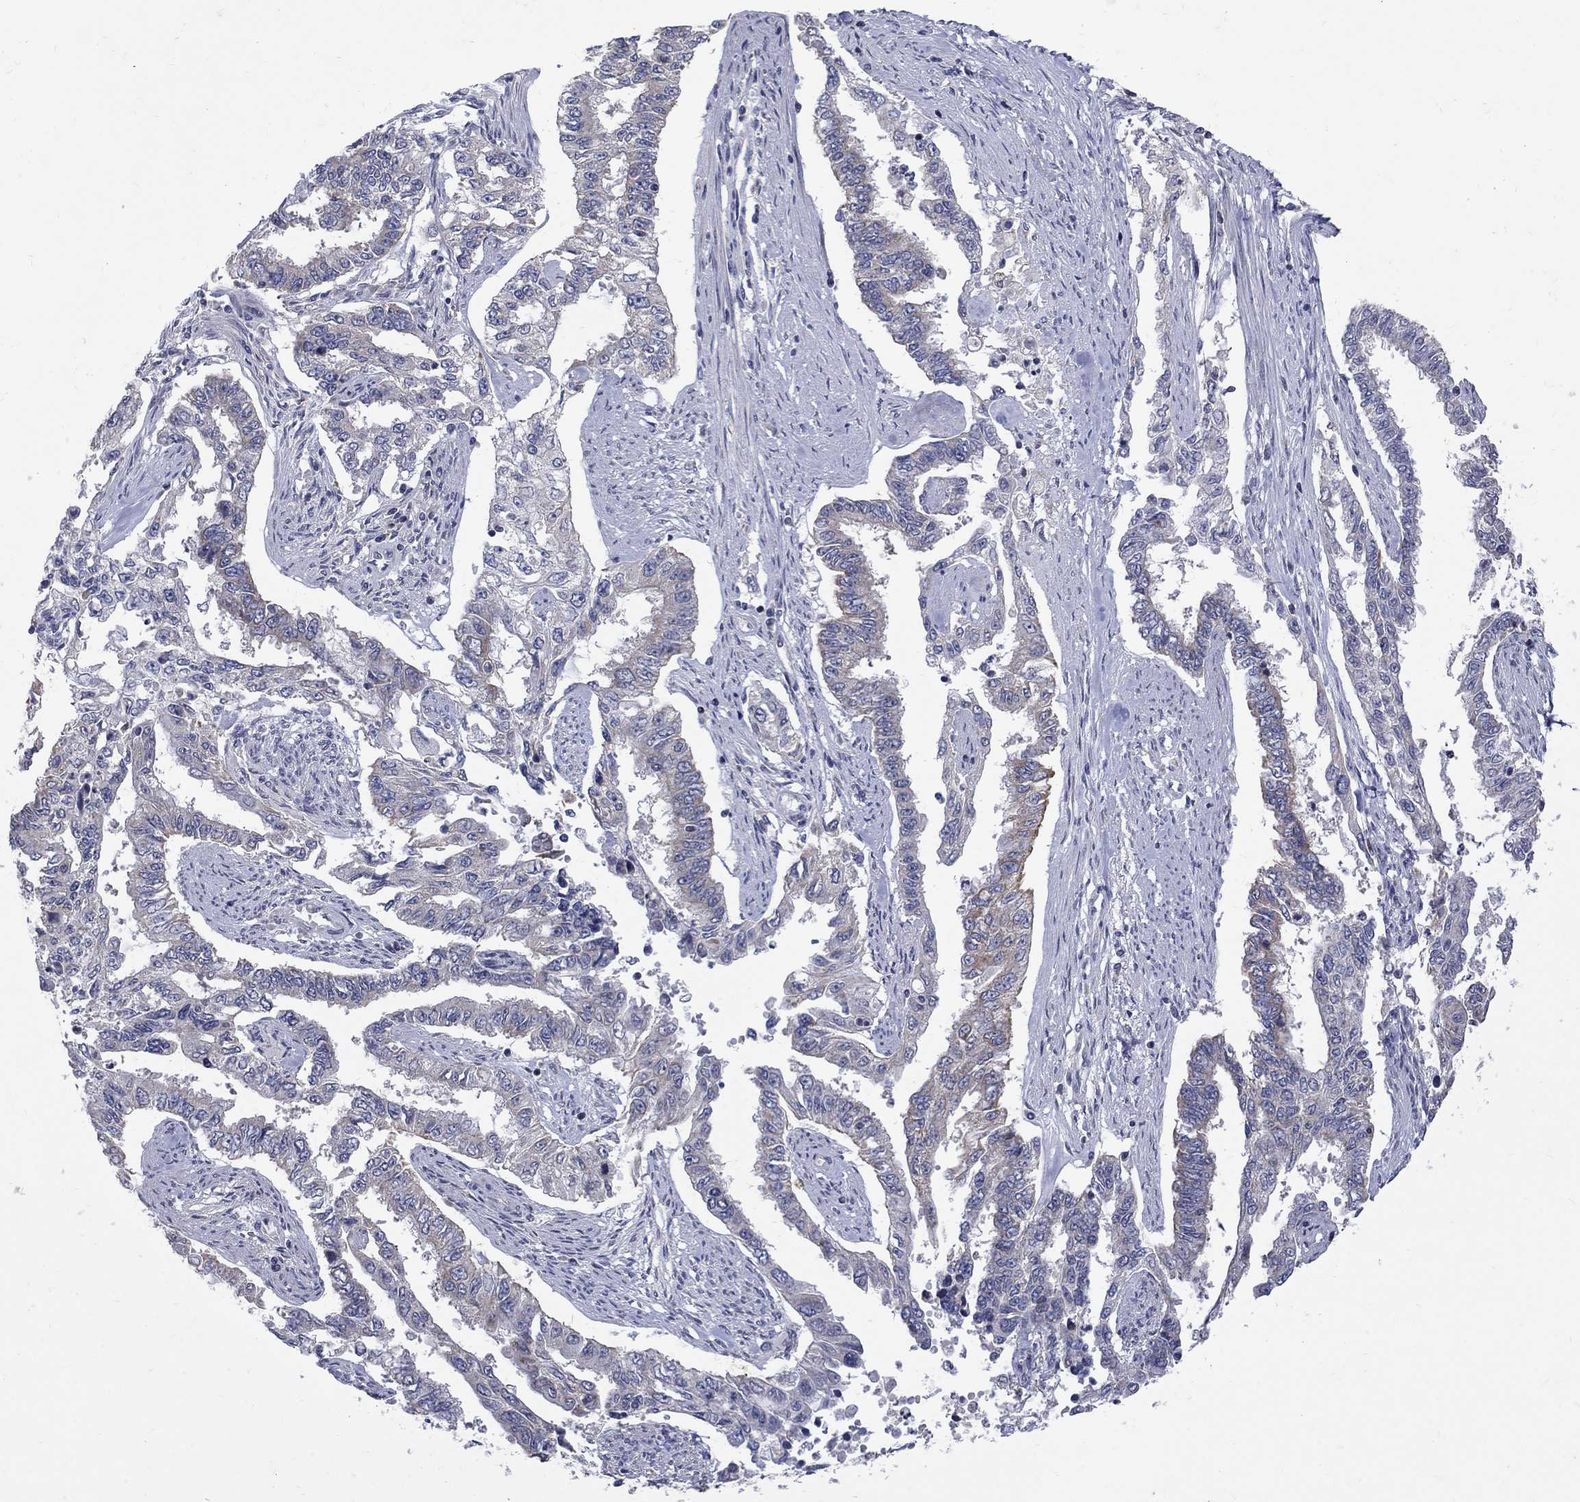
{"staining": {"intensity": "weak", "quantity": "<25%", "location": "cytoplasmic/membranous"}, "tissue": "endometrial cancer", "cell_type": "Tumor cells", "image_type": "cancer", "snomed": [{"axis": "morphology", "description": "Adenocarcinoma, NOS"}, {"axis": "topography", "description": "Uterus"}], "caption": "Endometrial cancer was stained to show a protein in brown. There is no significant positivity in tumor cells.", "gene": "SH2B1", "patient": {"sex": "female", "age": 59}}